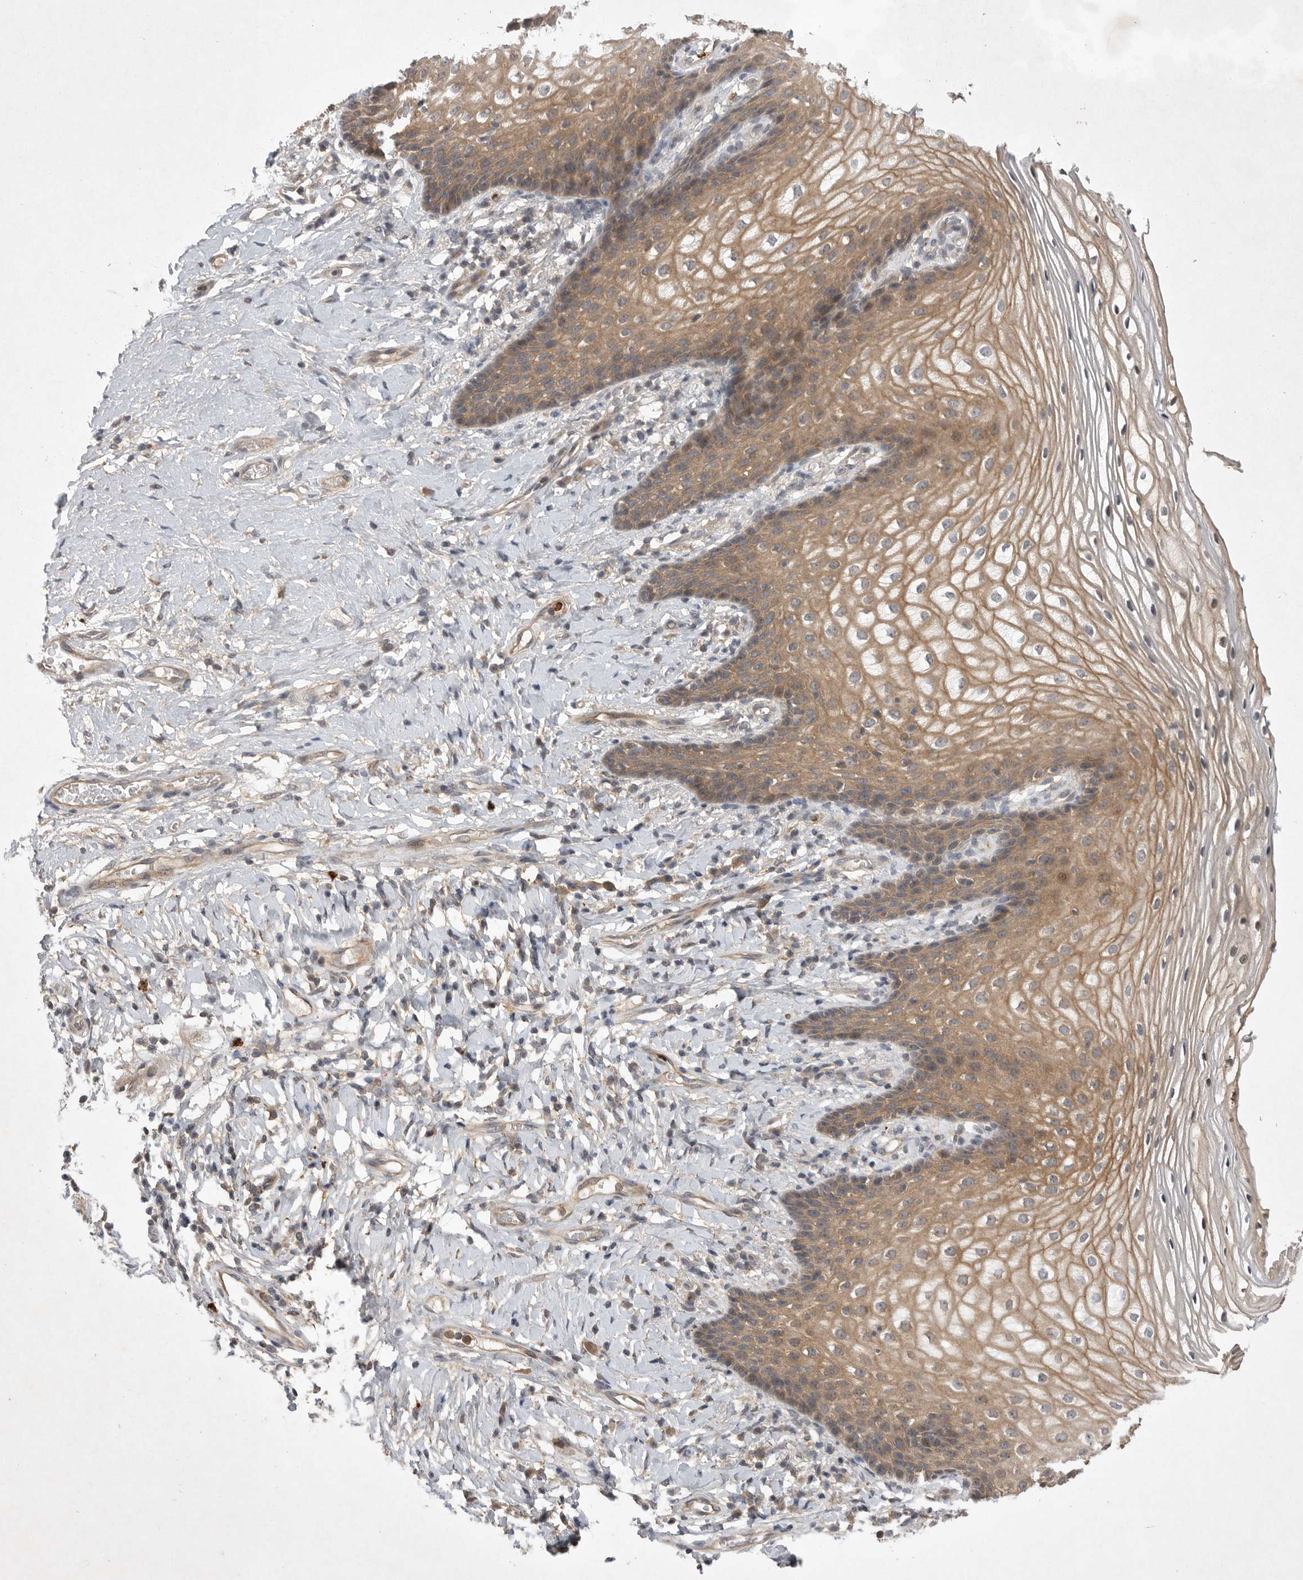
{"staining": {"intensity": "moderate", "quantity": "25%-75%", "location": "cytoplasmic/membranous"}, "tissue": "vagina", "cell_type": "Squamous epithelial cells", "image_type": "normal", "snomed": [{"axis": "morphology", "description": "Normal tissue, NOS"}, {"axis": "topography", "description": "Vagina"}], "caption": "Vagina stained with DAB (3,3'-diaminobenzidine) immunohistochemistry (IHC) exhibits medium levels of moderate cytoplasmic/membranous expression in about 25%-75% of squamous epithelial cells. (brown staining indicates protein expression, while blue staining denotes nuclei).", "gene": "UBE3D", "patient": {"sex": "female", "age": 60}}